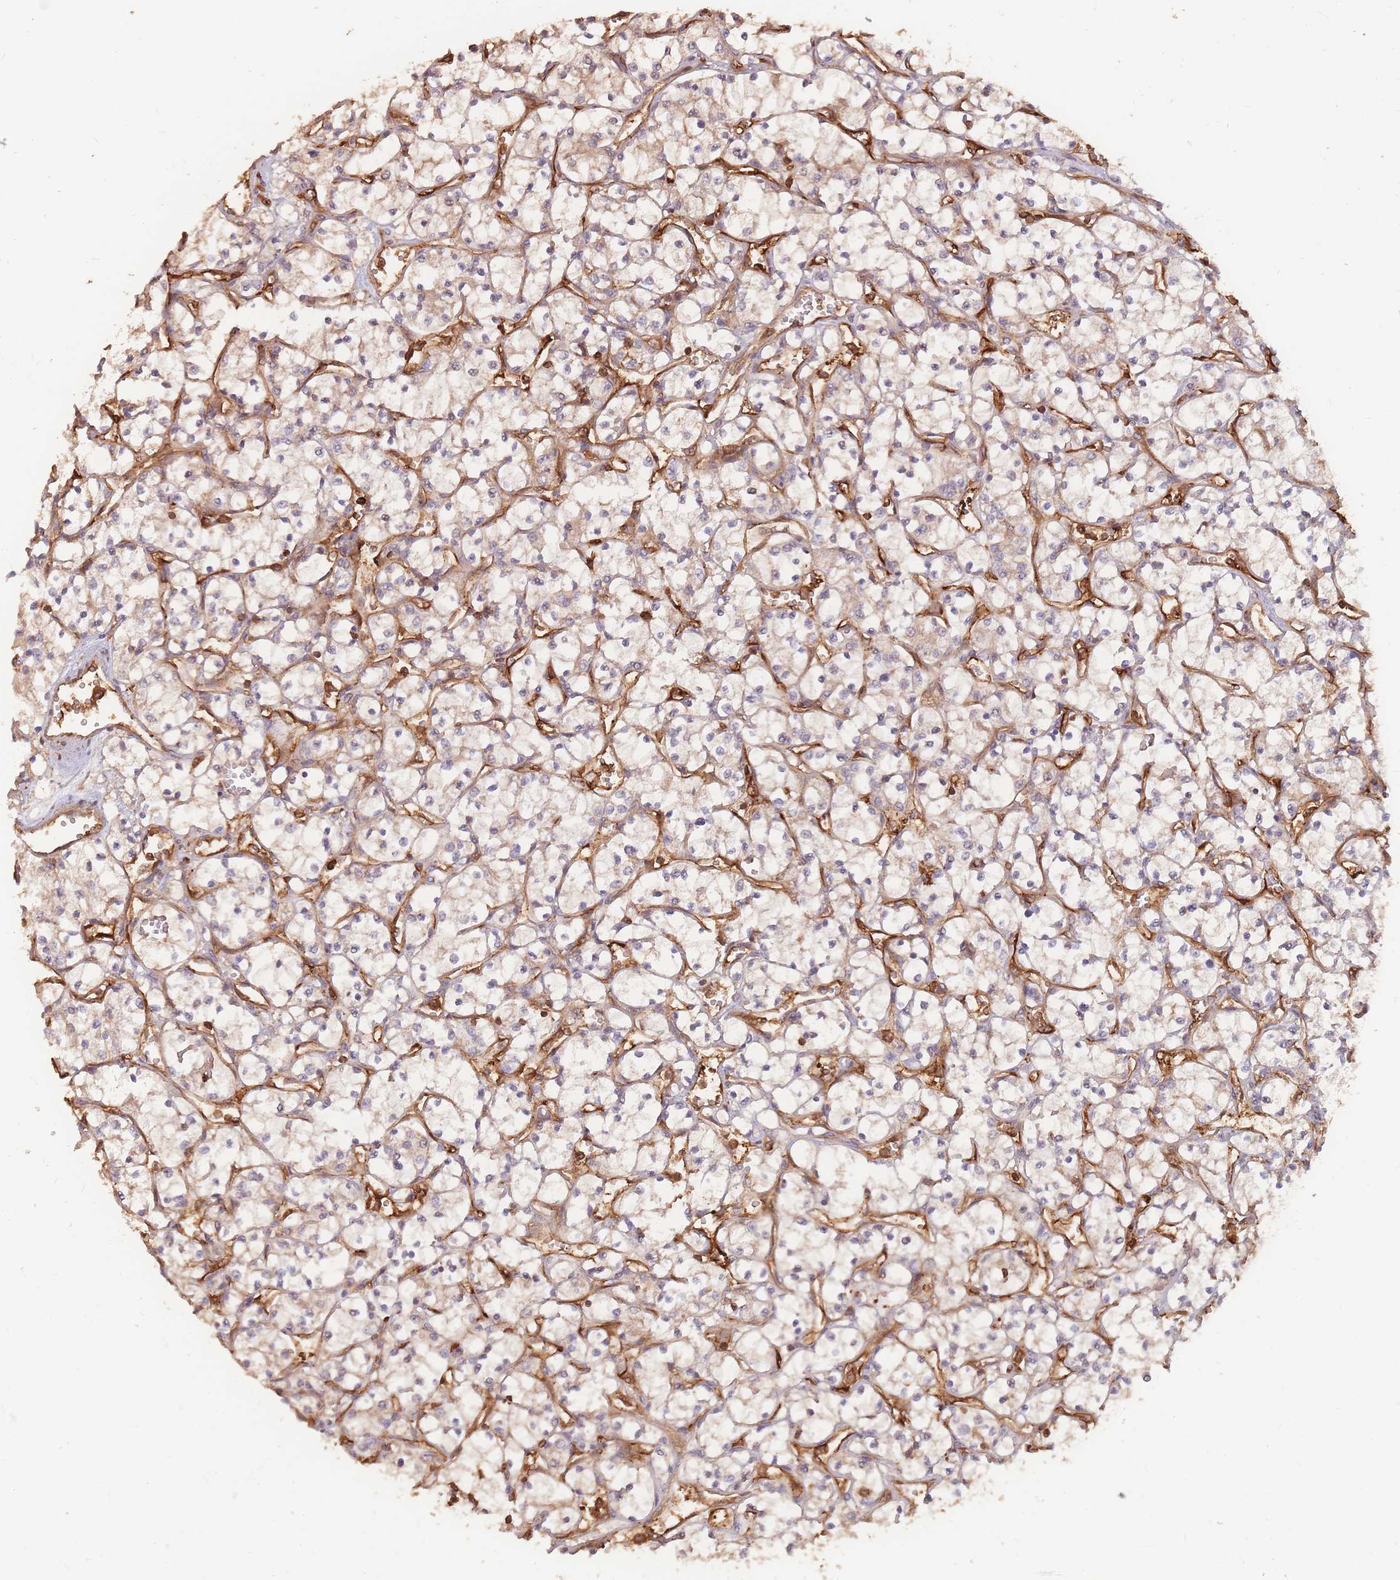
{"staining": {"intensity": "negative", "quantity": "none", "location": "none"}, "tissue": "renal cancer", "cell_type": "Tumor cells", "image_type": "cancer", "snomed": [{"axis": "morphology", "description": "Adenocarcinoma, NOS"}, {"axis": "topography", "description": "Kidney"}], "caption": "Tumor cells are negative for brown protein staining in adenocarcinoma (renal).", "gene": "PLS3", "patient": {"sex": "female", "age": 69}}